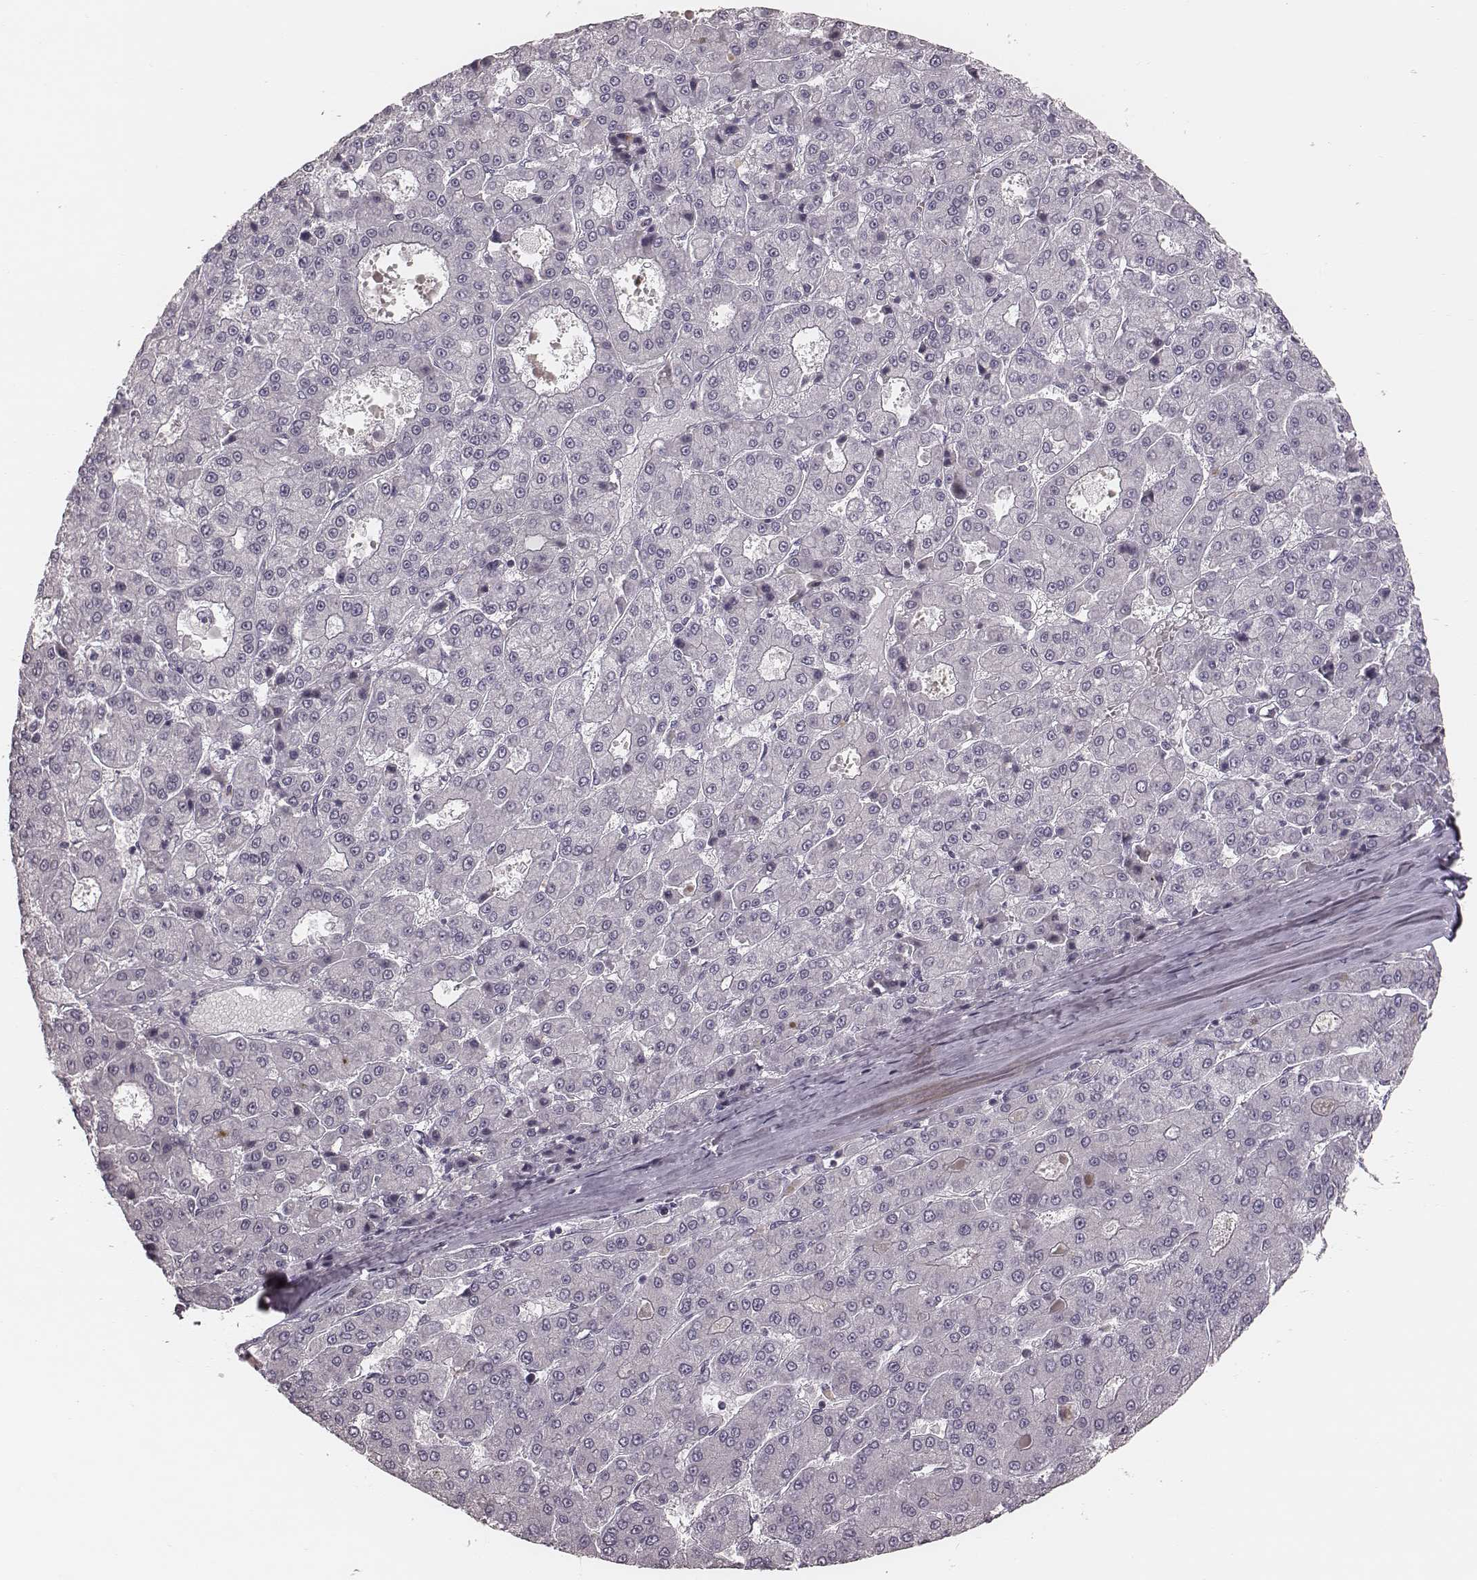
{"staining": {"intensity": "negative", "quantity": "none", "location": "none"}, "tissue": "liver cancer", "cell_type": "Tumor cells", "image_type": "cancer", "snomed": [{"axis": "morphology", "description": "Carcinoma, Hepatocellular, NOS"}, {"axis": "topography", "description": "Liver"}], "caption": "Histopathology image shows no significant protein positivity in tumor cells of liver cancer (hepatocellular carcinoma).", "gene": "S100Z", "patient": {"sex": "male", "age": 70}}